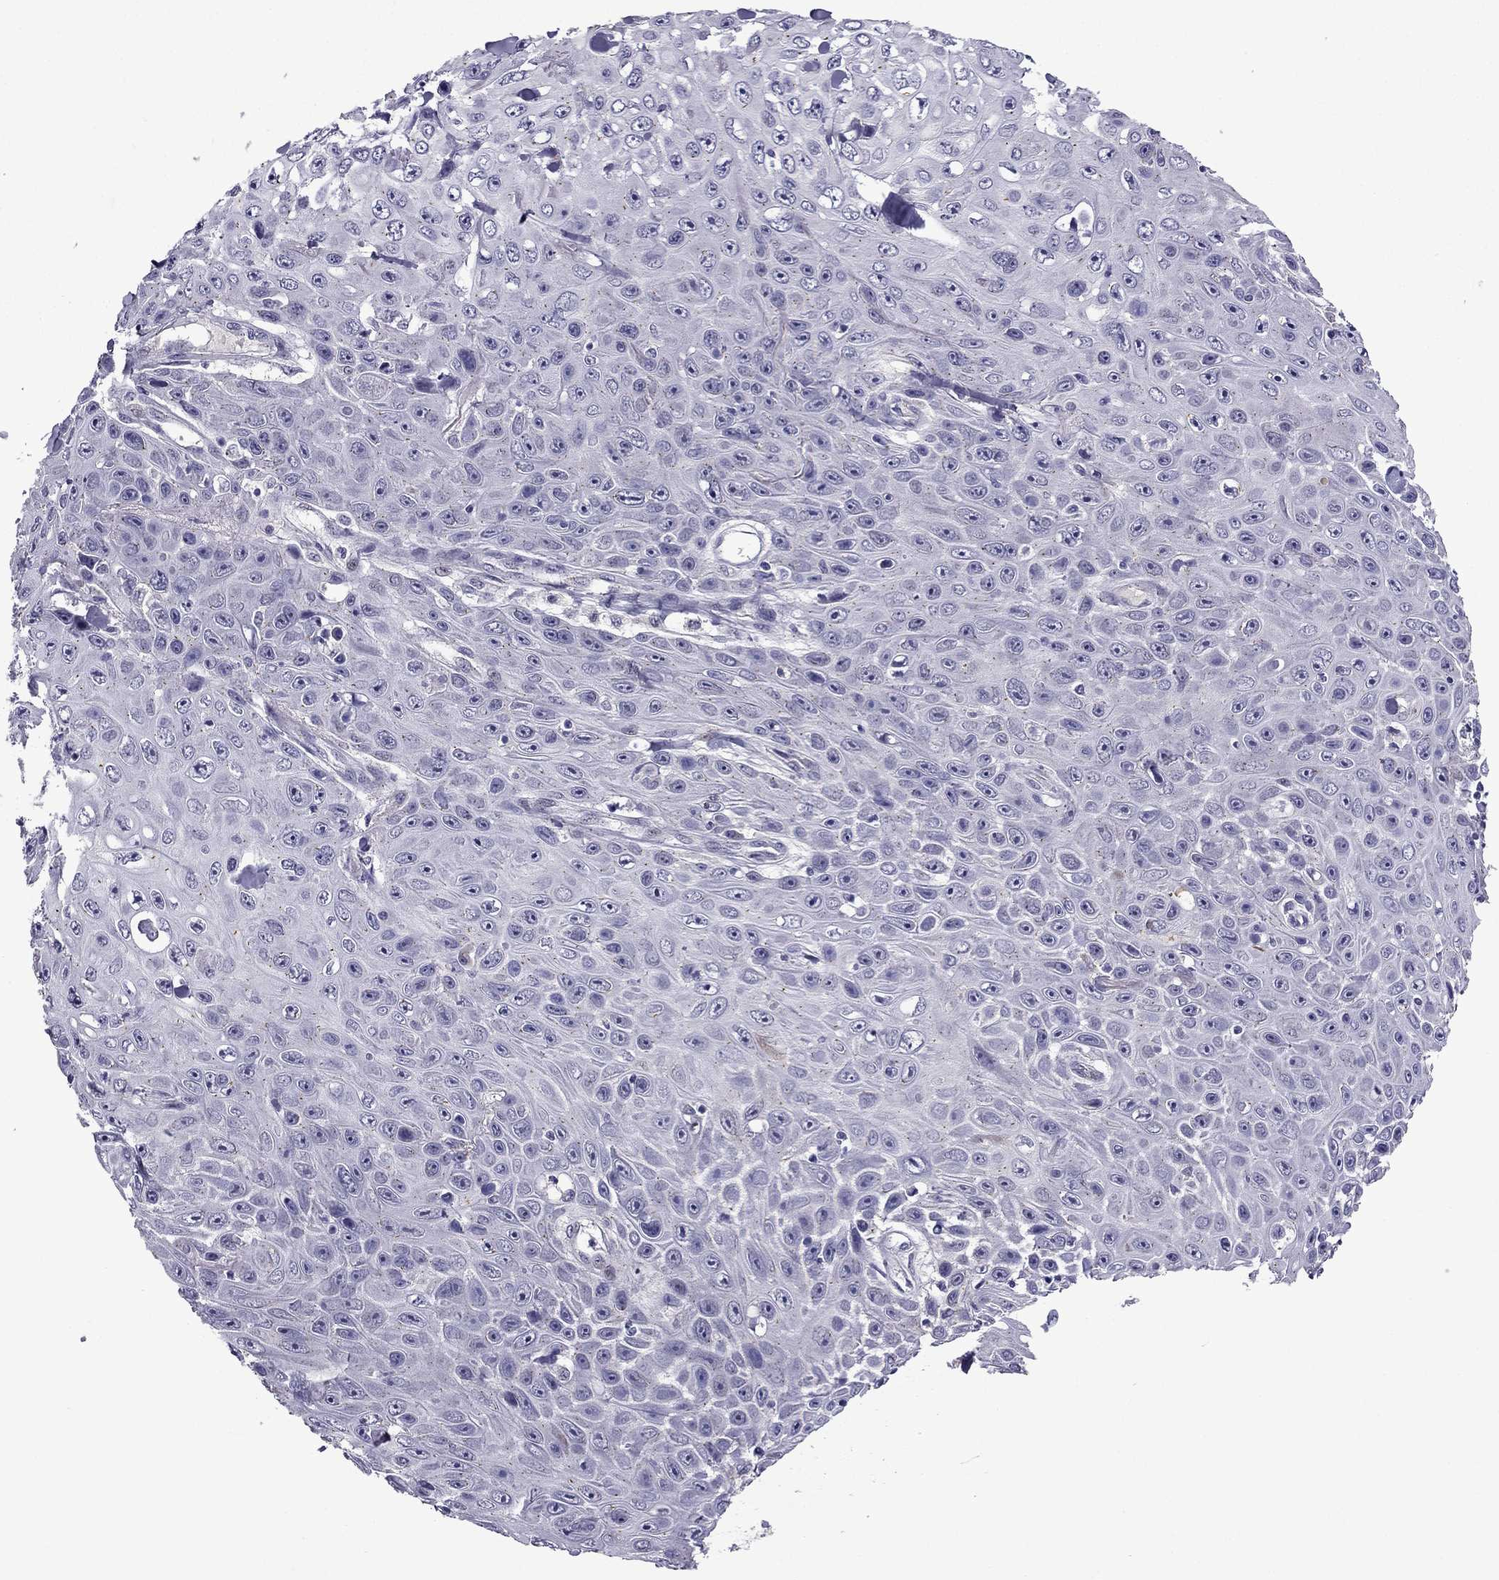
{"staining": {"intensity": "negative", "quantity": "none", "location": "none"}, "tissue": "skin cancer", "cell_type": "Tumor cells", "image_type": "cancer", "snomed": [{"axis": "morphology", "description": "Squamous cell carcinoma, NOS"}, {"axis": "topography", "description": "Skin"}], "caption": "A histopathology image of human skin cancer (squamous cell carcinoma) is negative for staining in tumor cells. (Stains: DAB immunohistochemistry with hematoxylin counter stain, Microscopy: brightfield microscopy at high magnification).", "gene": "MYBPH", "patient": {"sex": "male", "age": 82}}